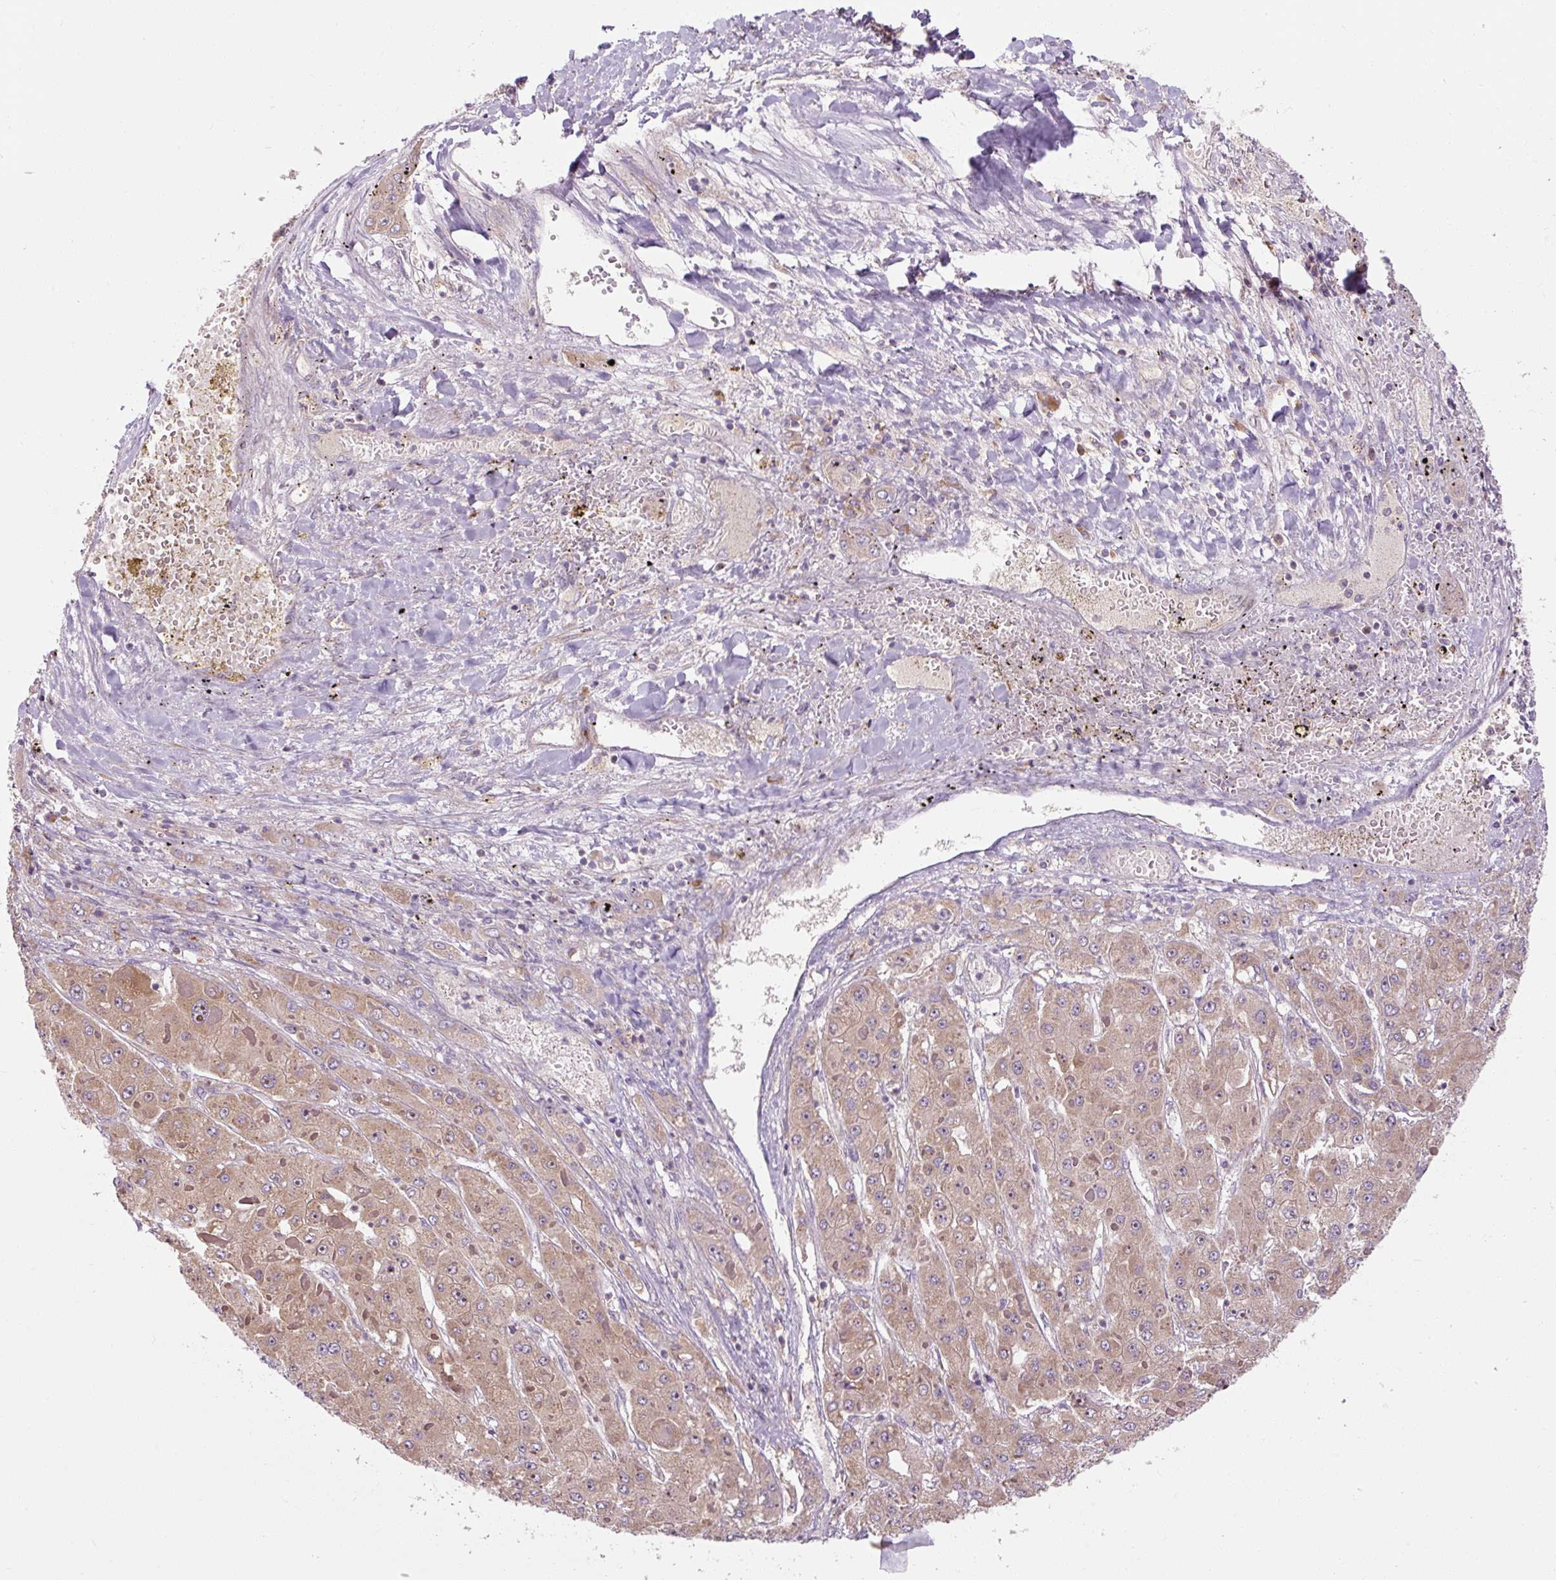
{"staining": {"intensity": "moderate", "quantity": ">75%", "location": "cytoplasmic/membranous"}, "tissue": "liver cancer", "cell_type": "Tumor cells", "image_type": "cancer", "snomed": [{"axis": "morphology", "description": "Carcinoma, Hepatocellular, NOS"}, {"axis": "topography", "description": "Liver"}], "caption": "The image shows a brown stain indicating the presence of a protein in the cytoplasmic/membranous of tumor cells in liver cancer.", "gene": "PRSS48", "patient": {"sex": "female", "age": 73}}